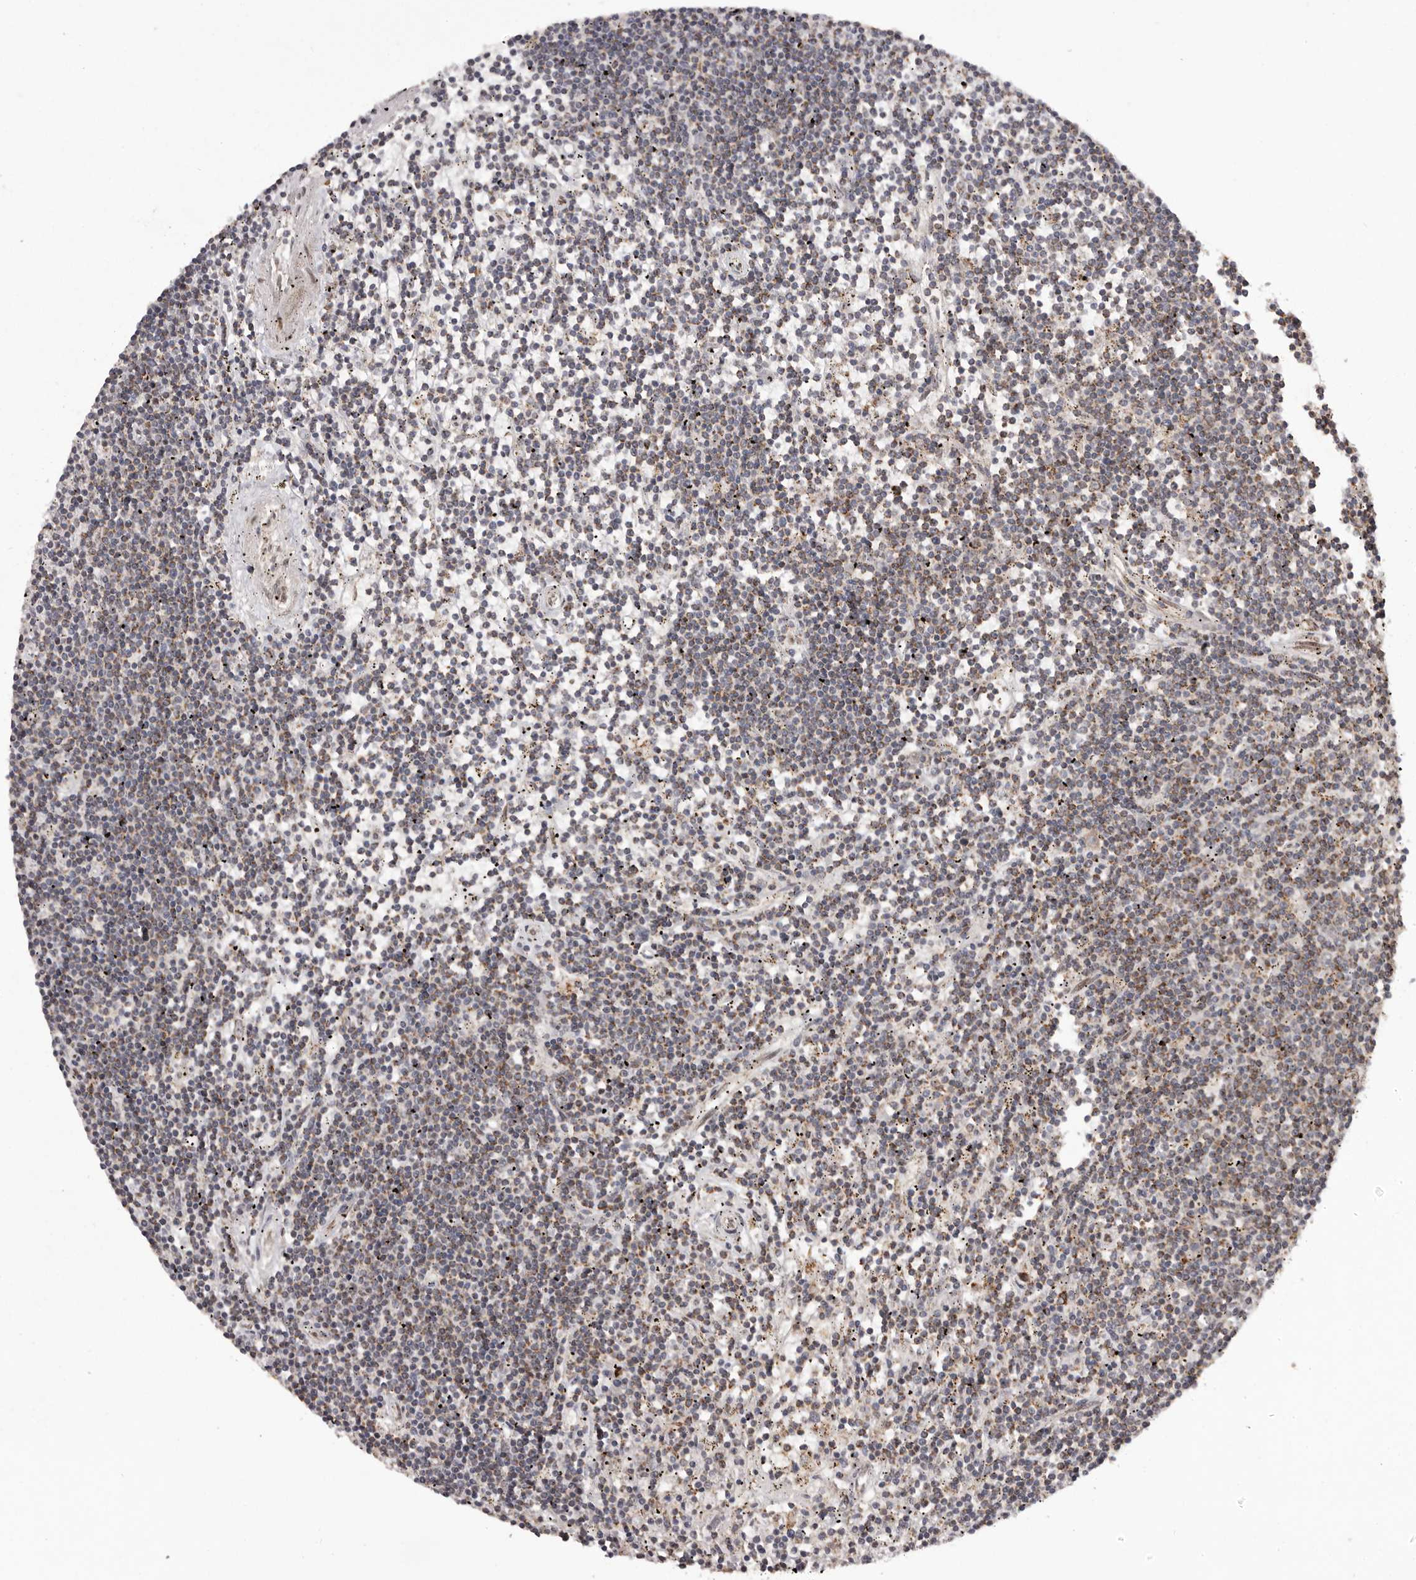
{"staining": {"intensity": "weak", "quantity": "25%-75%", "location": "cytoplasmic/membranous"}, "tissue": "lymphoma", "cell_type": "Tumor cells", "image_type": "cancer", "snomed": [{"axis": "morphology", "description": "Malignant lymphoma, non-Hodgkin's type, Low grade"}, {"axis": "topography", "description": "Spleen"}], "caption": "Lymphoma tissue reveals weak cytoplasmic/membranous positivity in about 25%-75% of tumor cells Immunohistochemistry (ihc) stains the protein in brown and the nuclei are stained blue.", "gene": "CHRM2", "patient": {"sex": "male", "age": 76}}